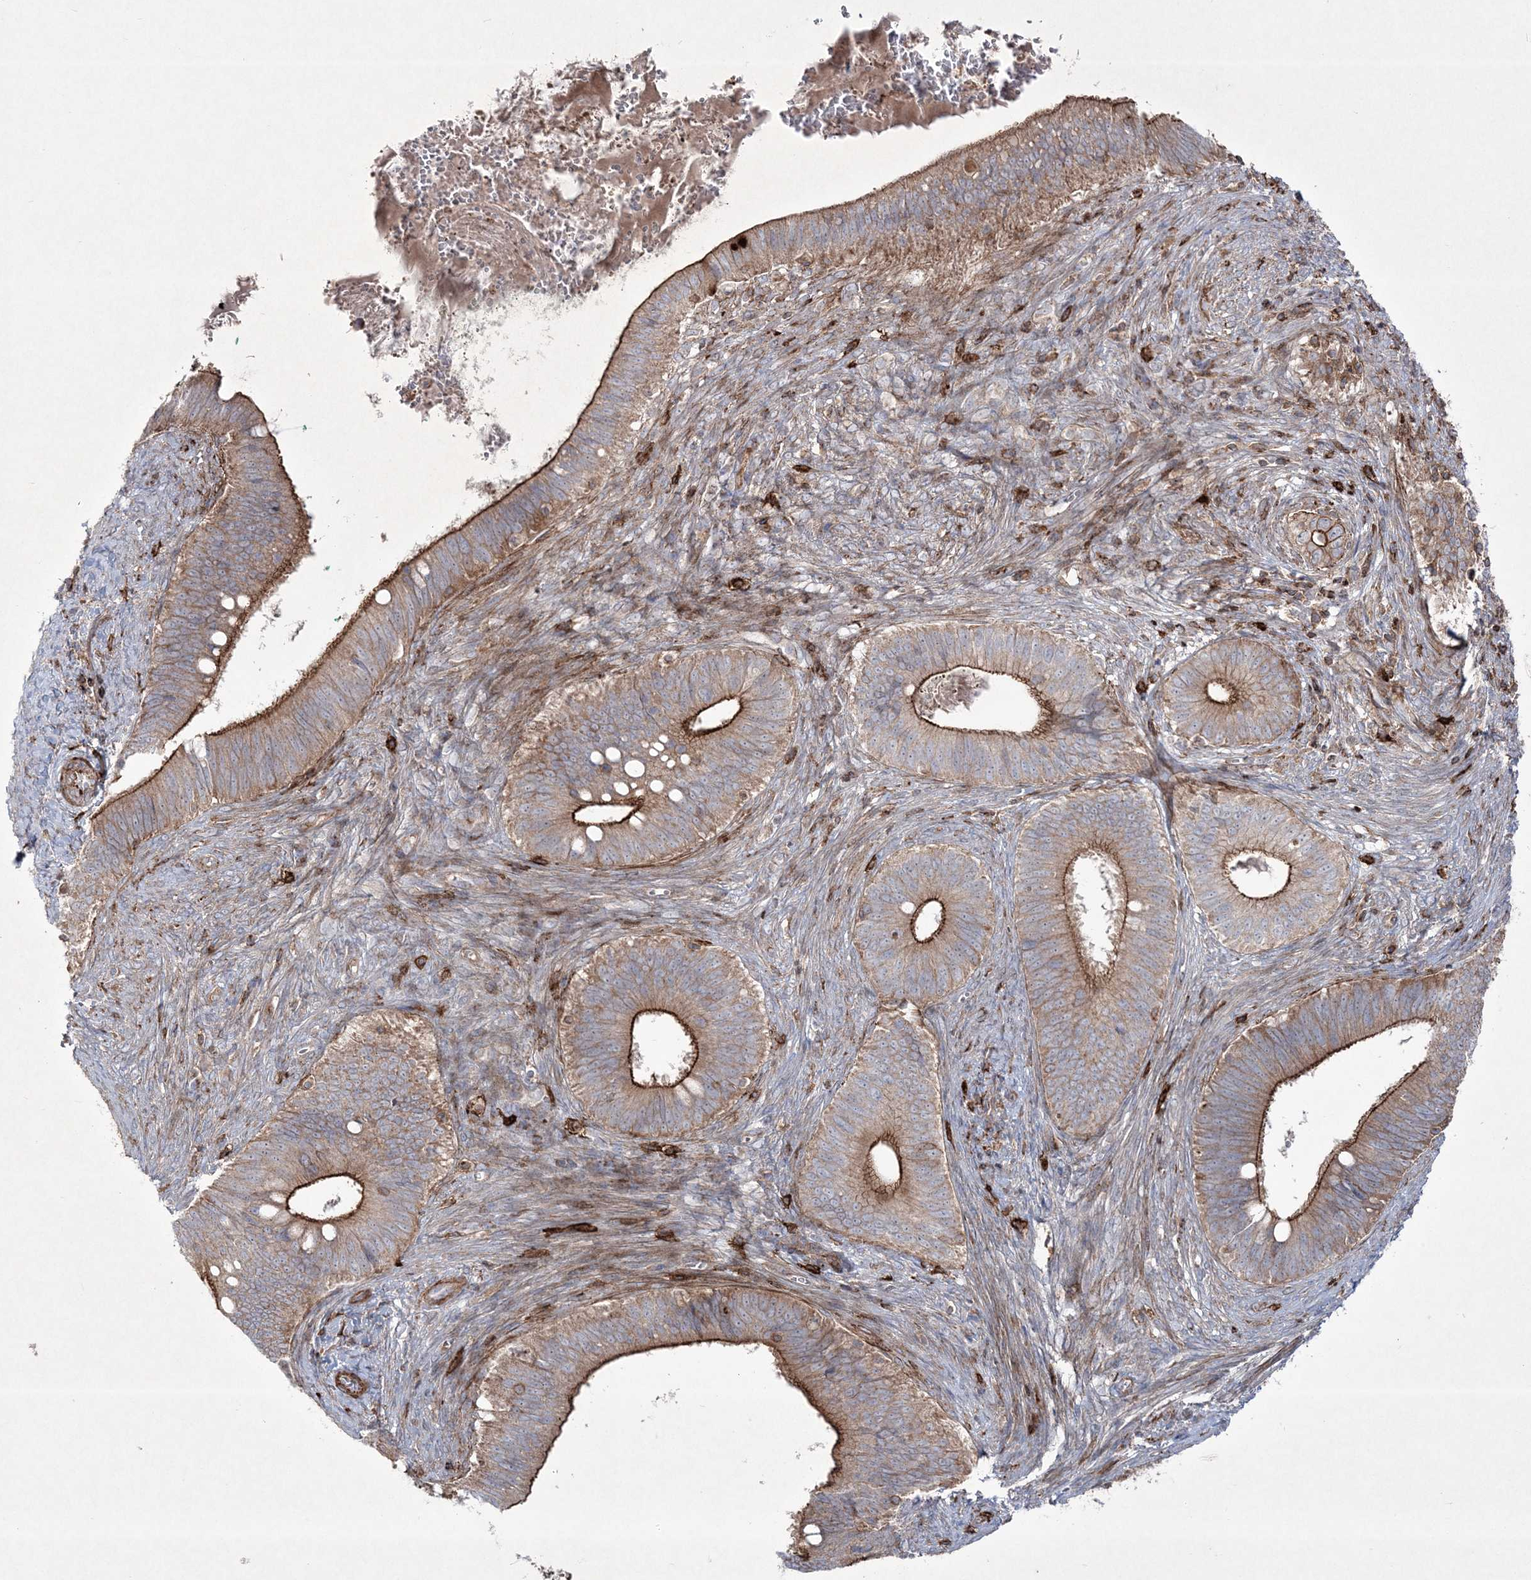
{"staining": {"intensity": "strong", "quantity": "25%-75%", "location": "cytoplasmic/membranous"}, "tissue": "cervical cancer", "cell_type": "Tumor cells", "image_type": "cancer", "snomed": [{"axis": "morphology", "description": "Adenocarcinoma, NOS"}, {"axis": "topography", "description": "Cervix"}], "caption": "Approximately 25%-75% of tumor cells in human cervical adenocarcinoma reveal strong cytoplasmic/membranous protein expression as visualized by brown immunohistochemical staining.", "gene": "RICTOR", "patient": {"sex": "female", "age": 42}}